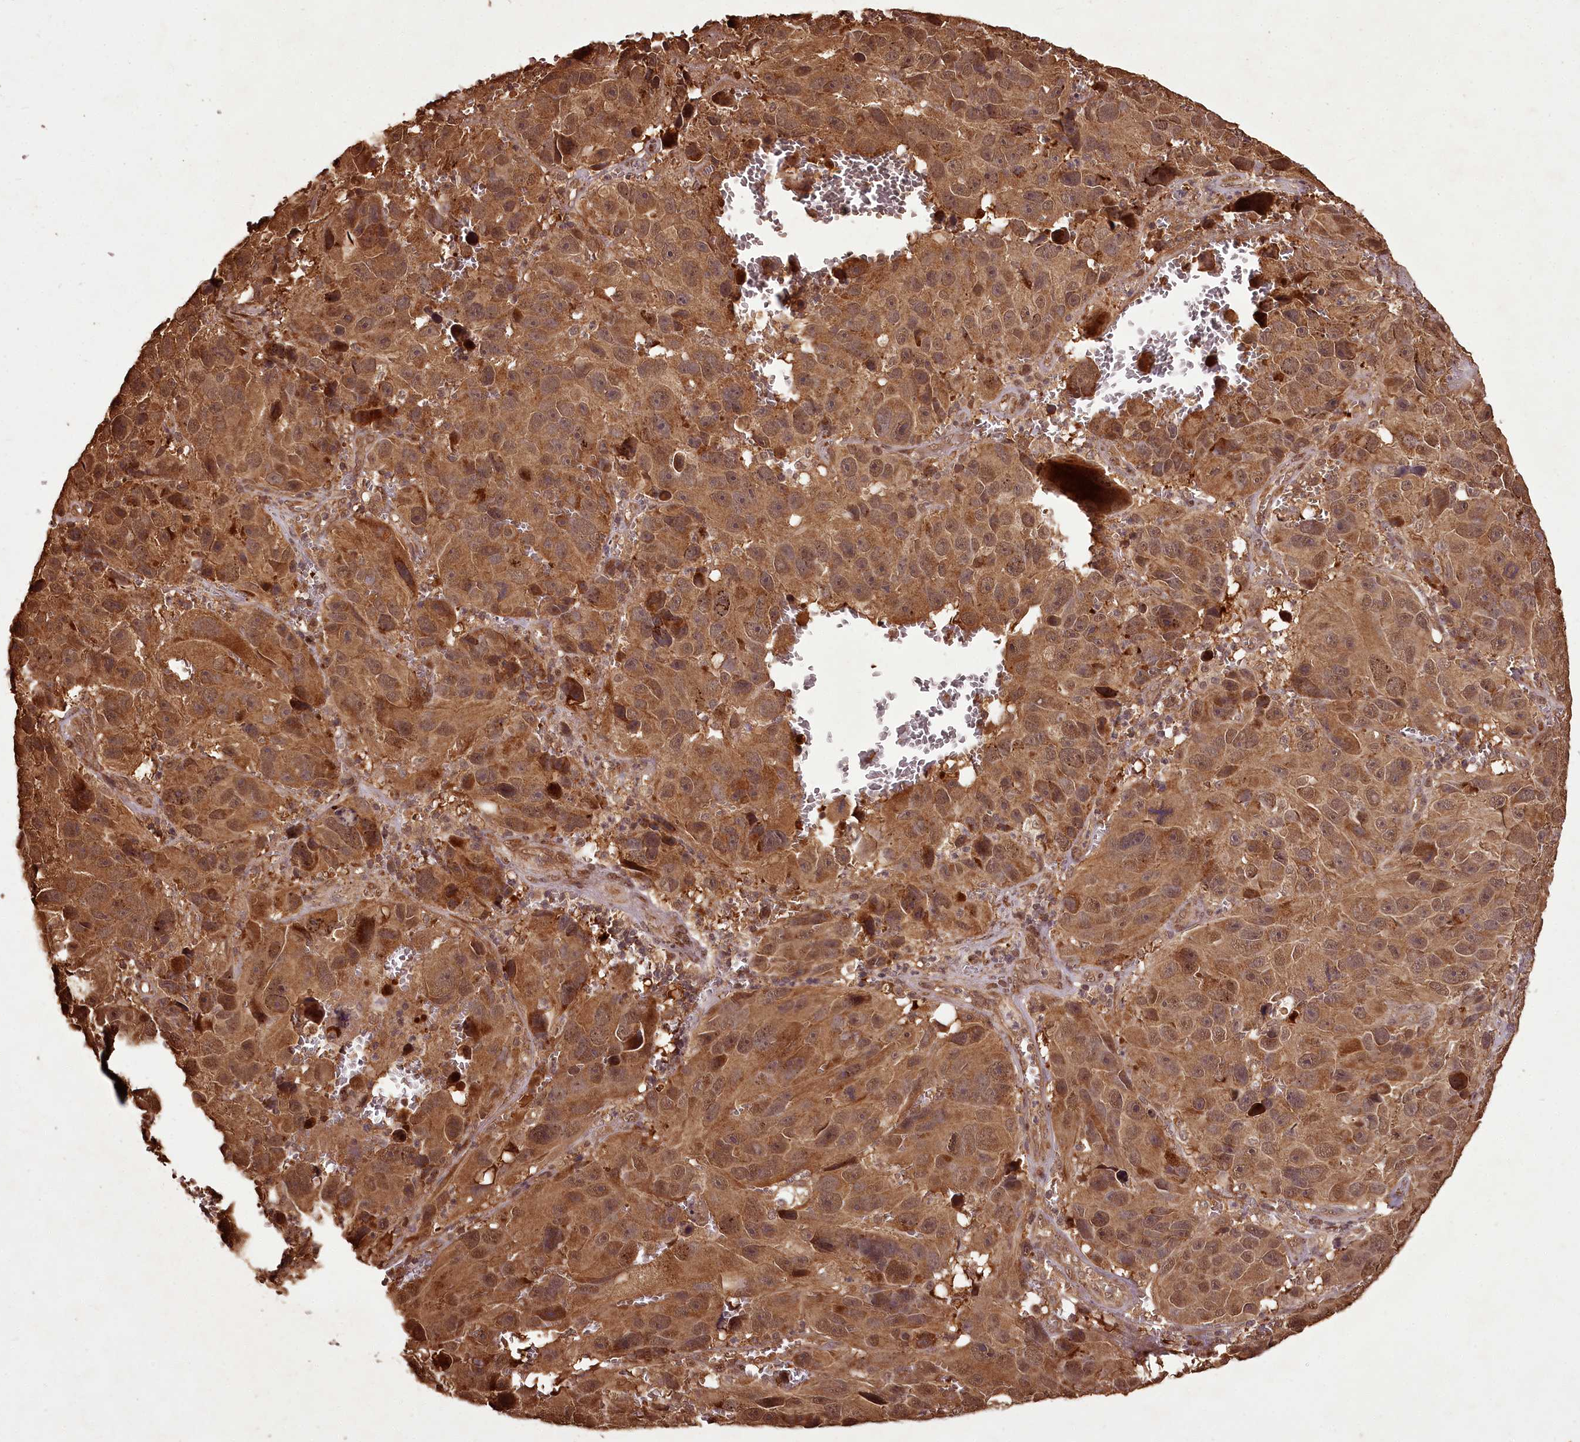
{"staining": {"intensity": "moderate", "quantity": ">75%", "location": "cytoplasmic/membranous,nuclear"}, "tissue": "melanoma", "cell_type": "Tumor cells", "image_type": "cancer", "snomed": [{"axis": "morphology", "description": "Malignant melanoma, NOS"}, {"axis": "topography", "description": "Skin"}], "caption": "Malignant melanoma was stained to show a protein in brown. There is medium levels of moderate cytoplasmic/membranous and nuclear expression in approximately >75% of tumor cells.", "gene": "NPRL2", "patient": {"sex": "male", "age": 84}}